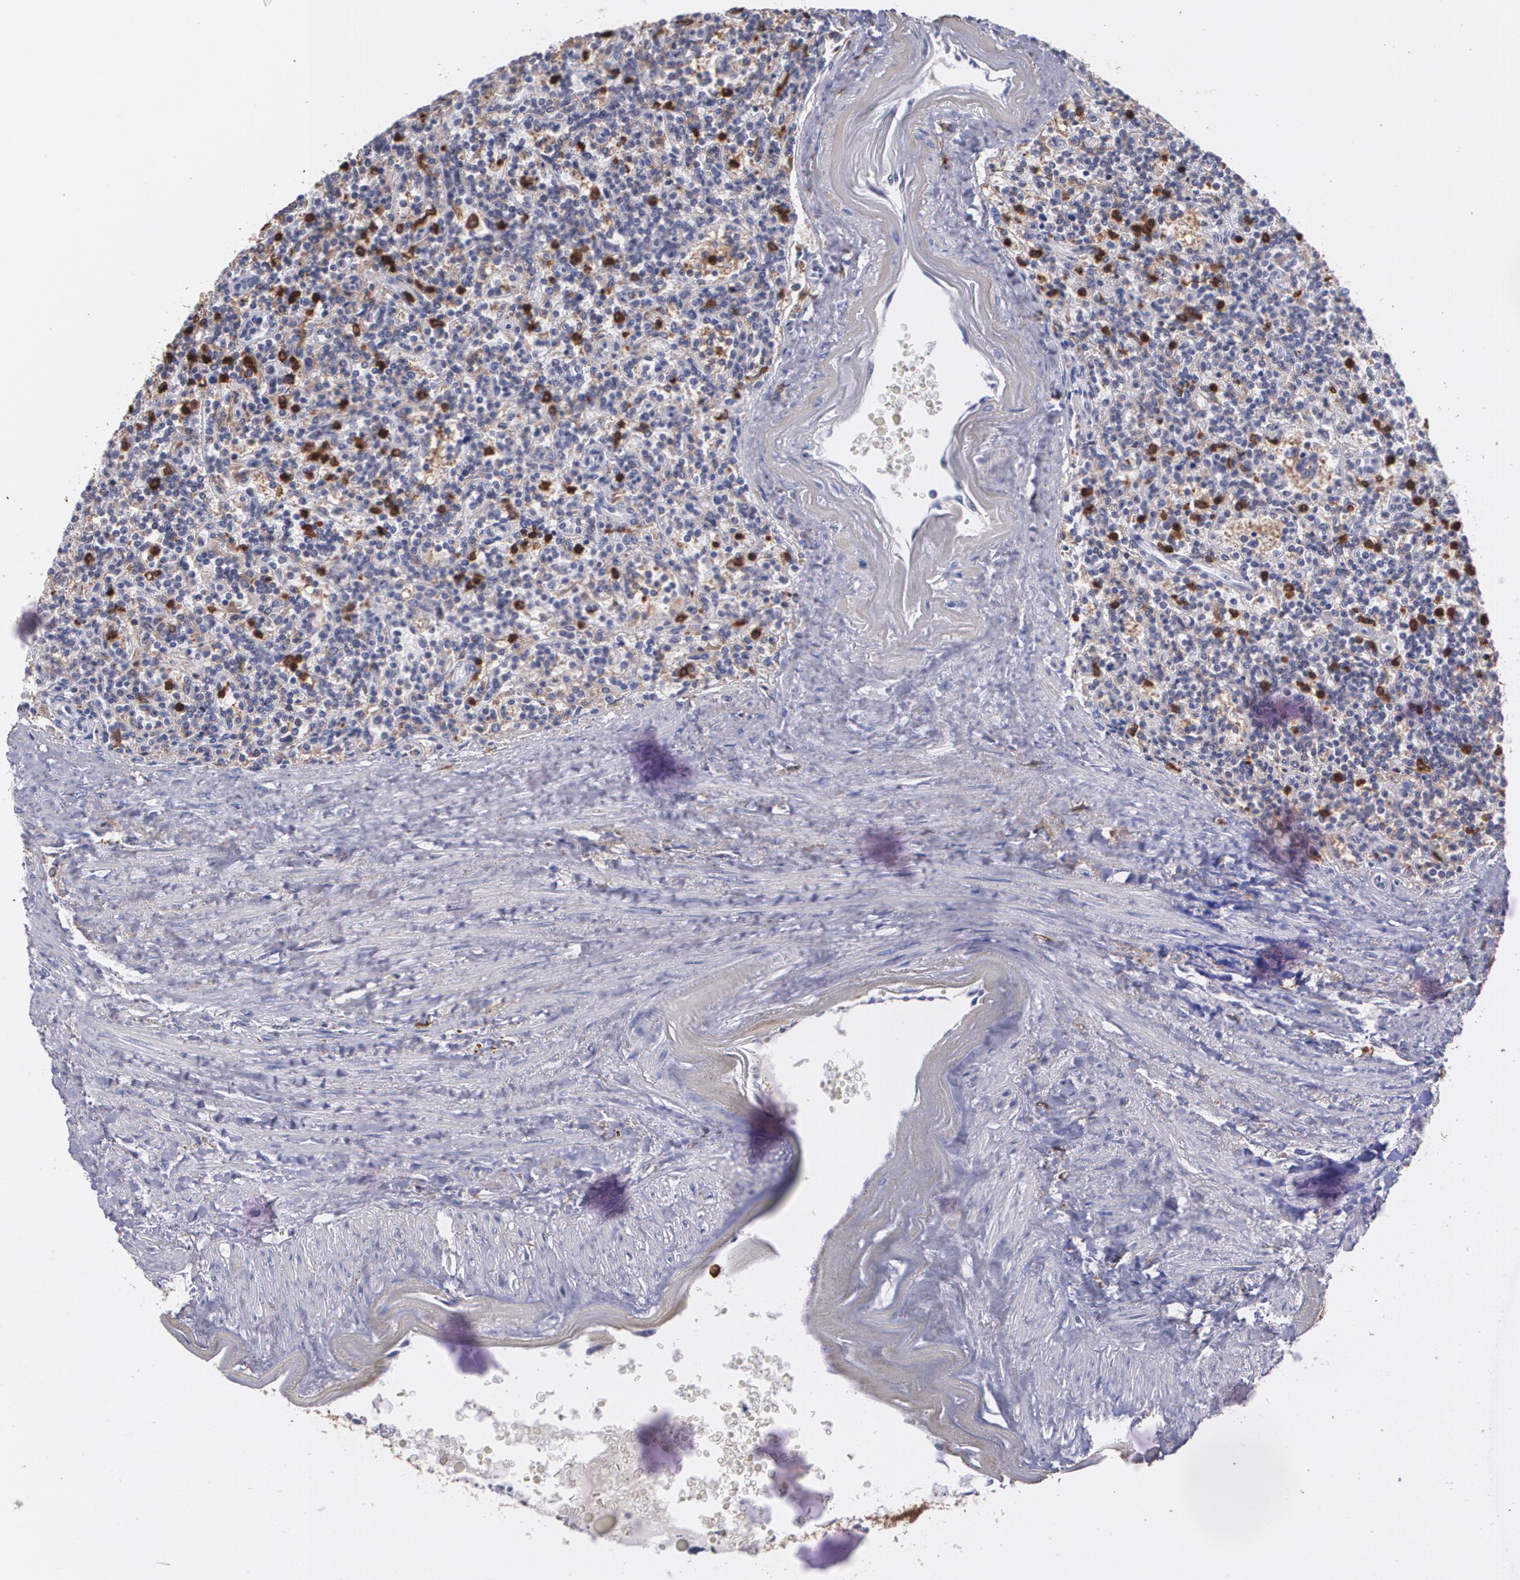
{"staining": {"intensity": "negative", "quantity": "none", "location": "none"}, "tissue": "lymphoma", "cell_type": "Tumor cells", "image_type": "cancer", "snomed": [{"axis": "morphology", "description": "Malignant lymphoma, non-Hodgkin's type, Low grade"}, {"axis": "topography", "description": "Spleen"}], "caption": "Malignant lymphoma, non-Hodgkin's type (low-grade) stained for a protein using immunohistochemistry (IHC) exhibits no expression tumor cells.", "gene": "NCF2", "patient": {"sex": "male", "age": 73}}